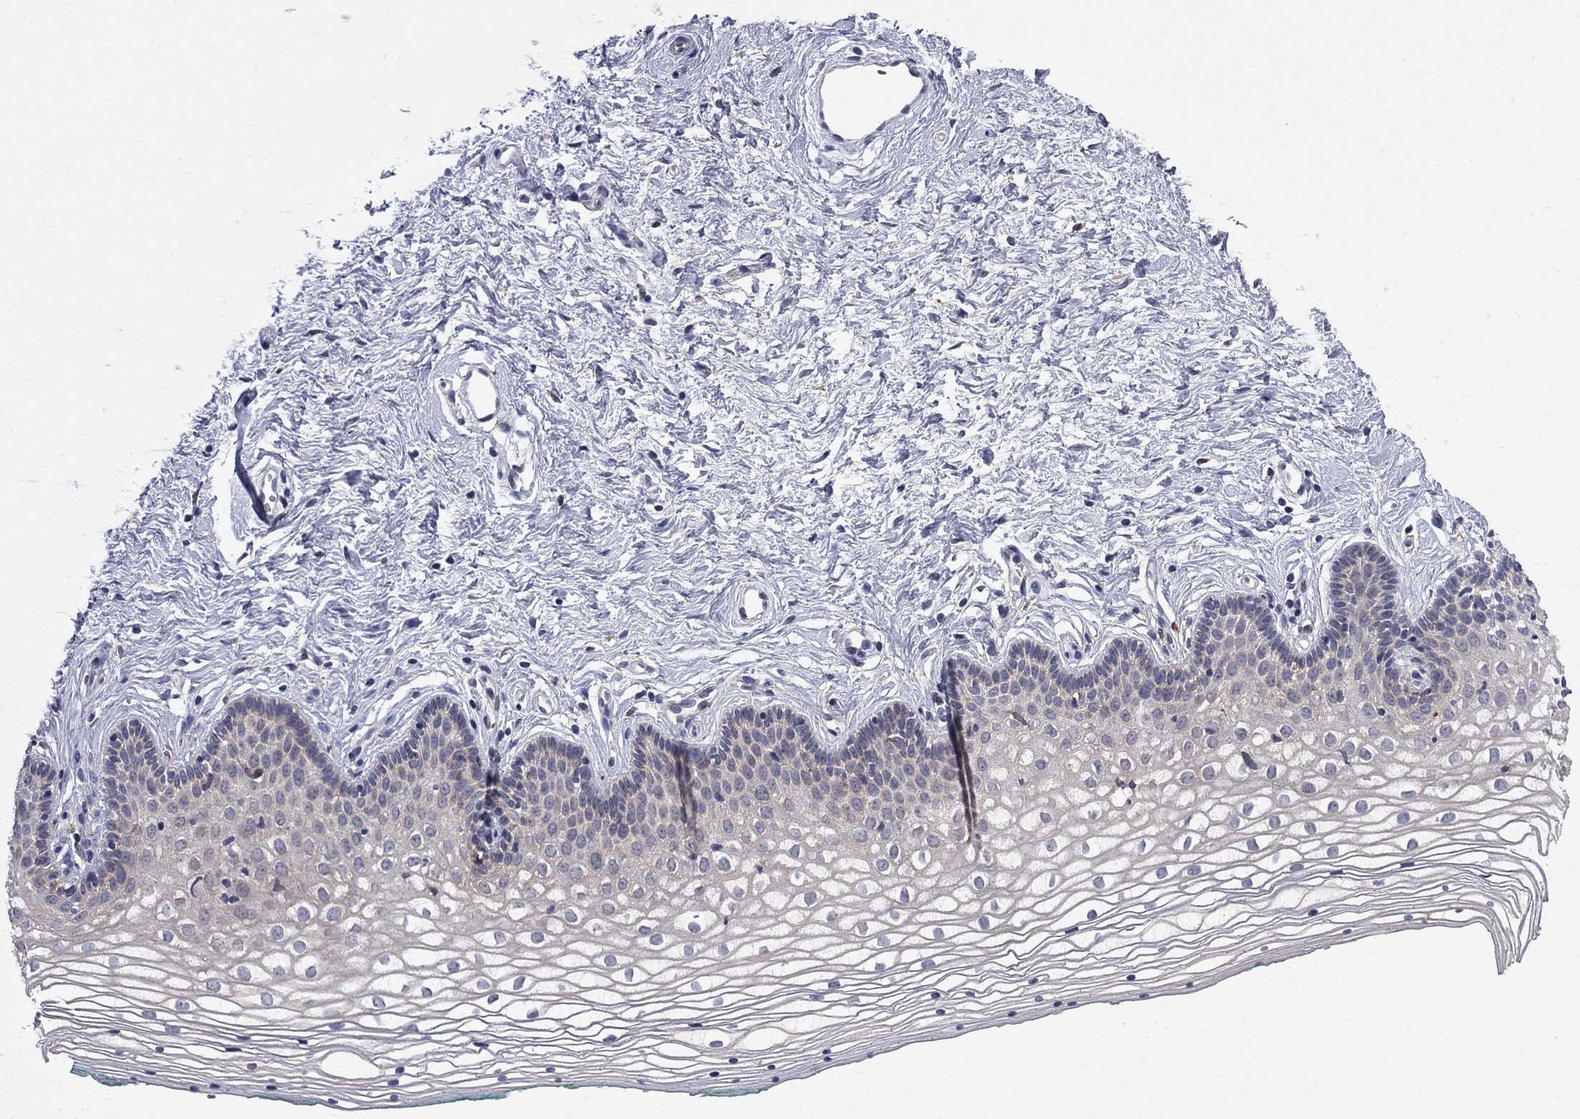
{"staining": {"intensity": "negative", "quantity": "none", "location": "none"}, "tissue": "vagina", "cell_type": "Squamous epithelial cells", "image_type": "normal", "snomed": [{"axis": "morphology", "description": "Normal tissue, NOS"}, {"axis": "topography", "description": "Vagina"}], "caption": "This is an immunohistochemistry (IHC) image of normal human vagina. There is no positivity in squamous epithelial cells.", "gene": "CNOT11", "patient": {"sex": "female", "age": 36}}